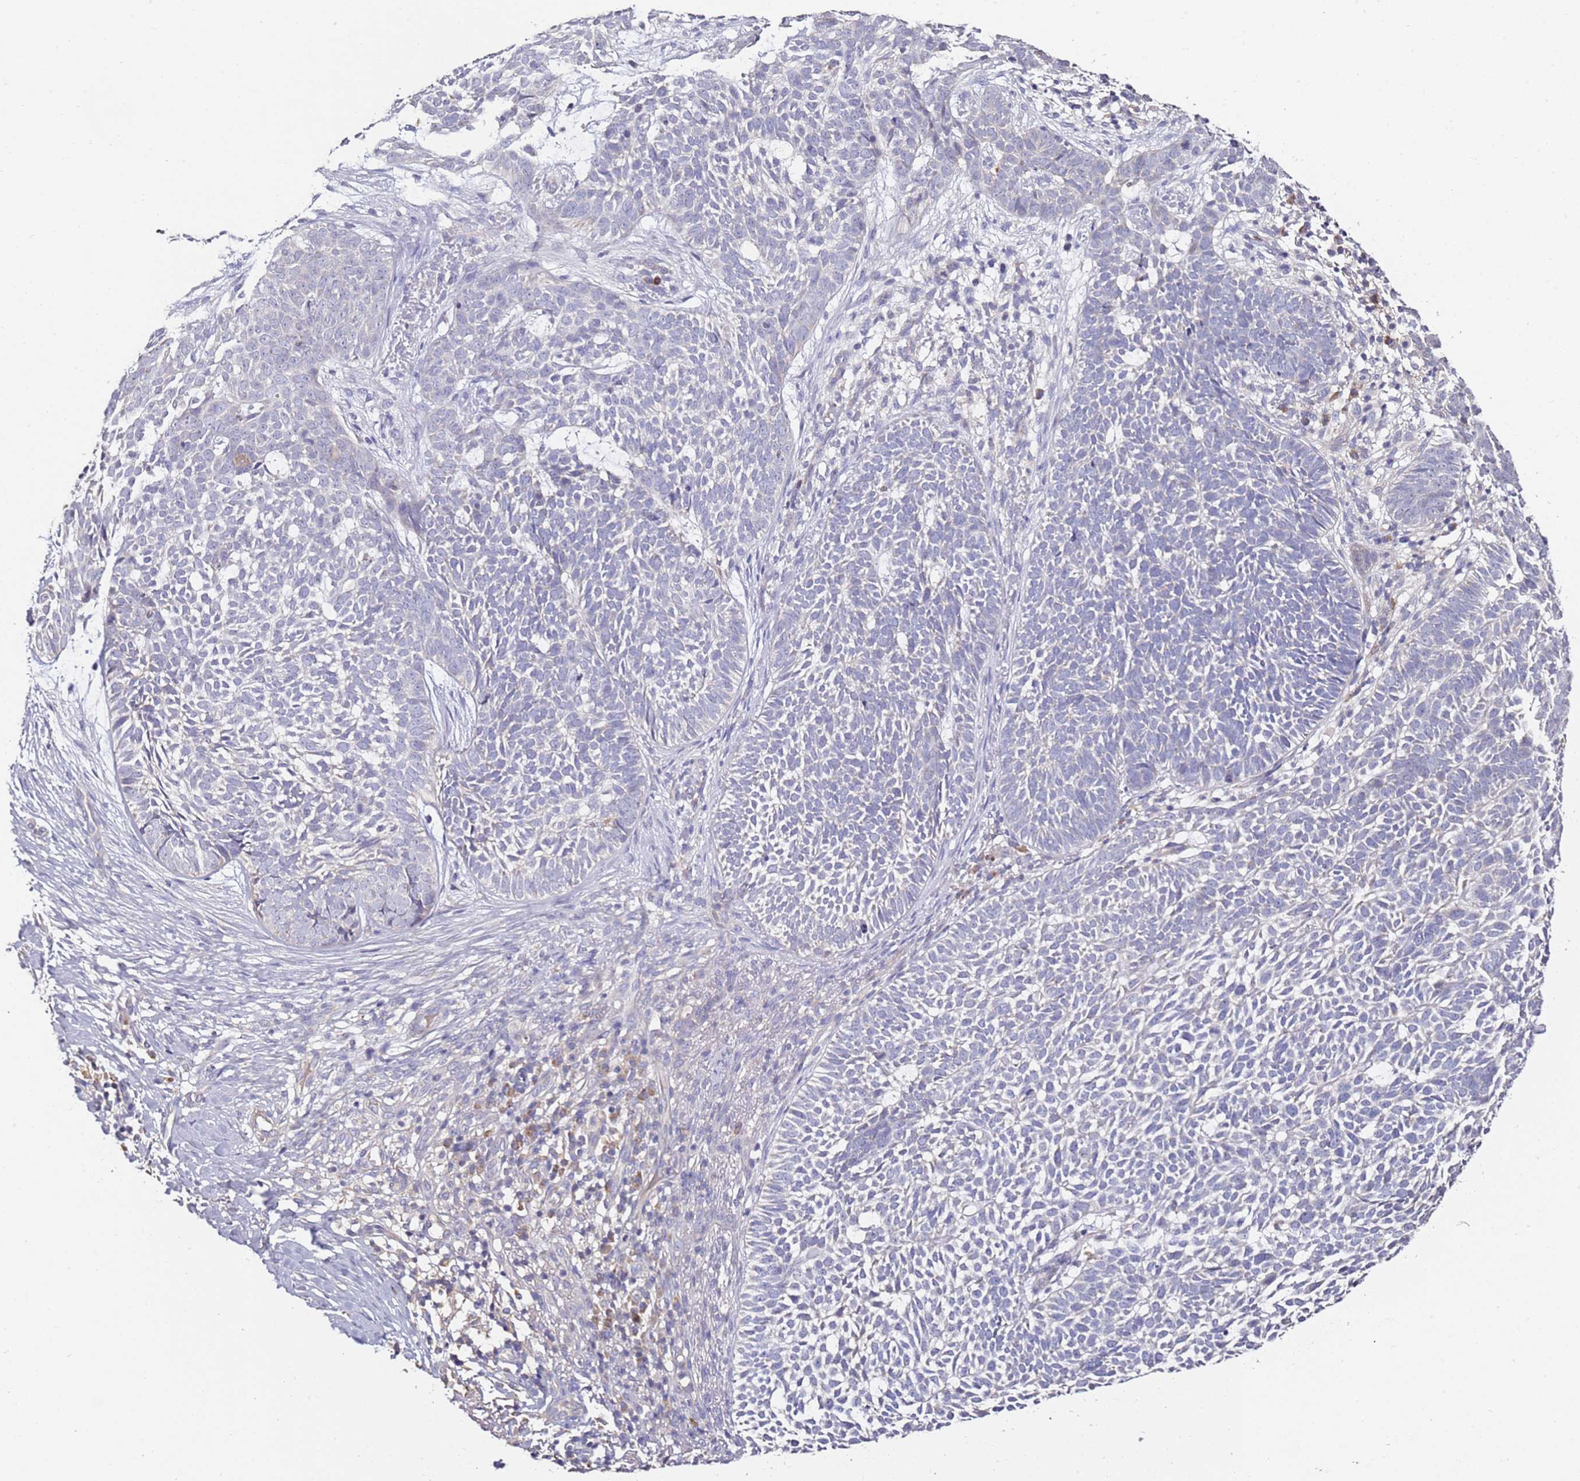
{"staining": {"intensity": "negative", "quantity": "none", "location": "none"}, "tissue": "skin cancer", "cell_type": "Tumor cells", "image_type": "cancer", "snomed": [{"axis": "morphology", "description": "Basal cell carcinoma"}, {"axis": "topography", "description": "Skin"}], "caption": "Human basal cell carcinoma (skin) stained for a protein using immunohistochemistry (IHC) demonstrates no positivity in tumor cells.", "gene": "OR2B11", "patient": {"sex": "female", "age": 78}}